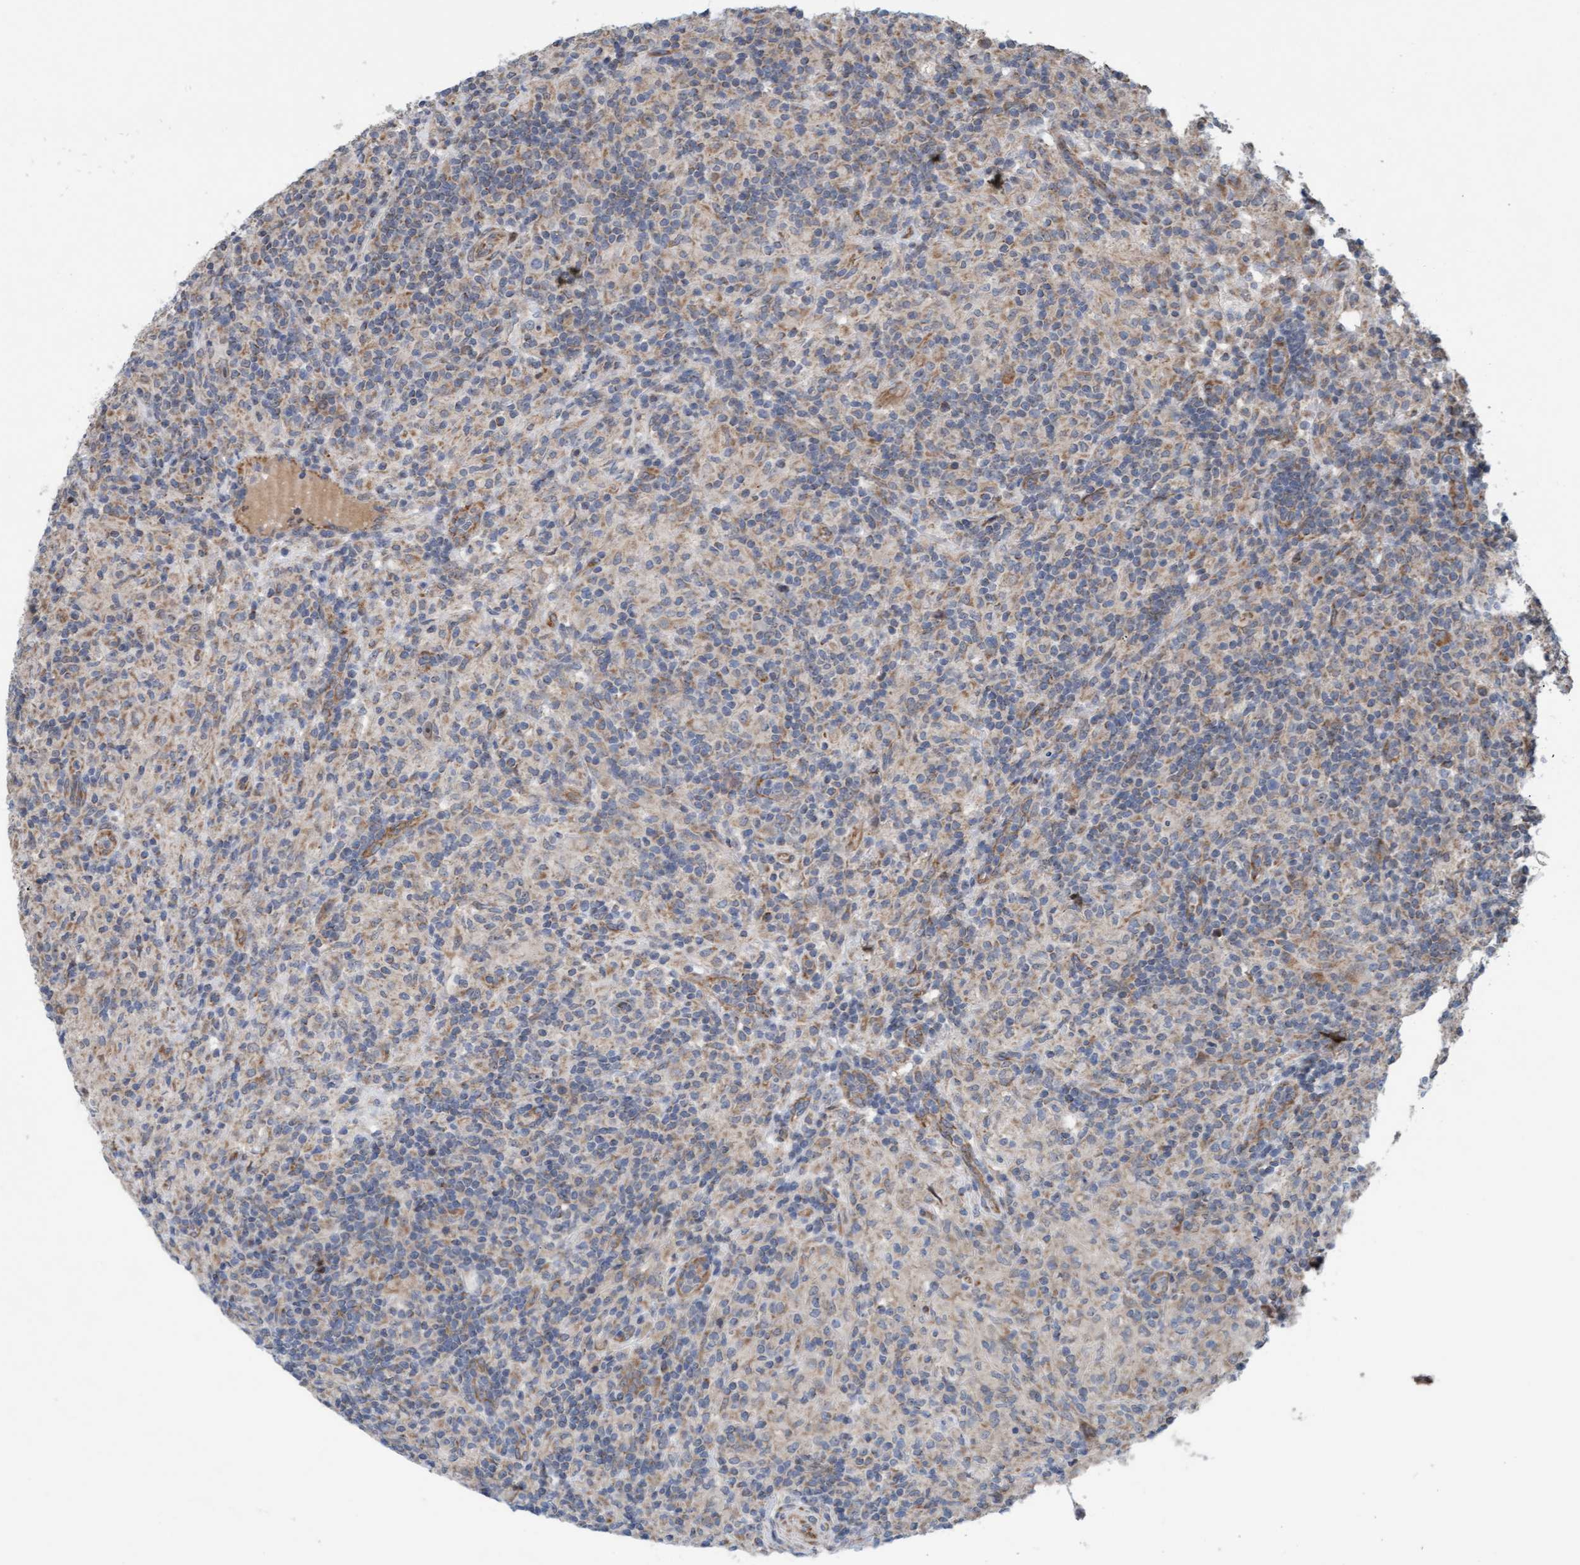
{"staining": {"intensity": "weak", "quantity": "25%-75%", "location": "cytoplasmic/membranous"}, "tissue": "lymphoma", "cell_type": "Tumor cells", "image_type": "cancer", "snomed": [{"axis": "morphology", "description": "Hodgkin's disease, NOS"}, {"axis": "topography", "description": "Lymph node"}], "caption": "The histopathology image exhibits a brown stain indicating the presence of a protein in the cytoplasmic/membranous of tumor cells in Hodgkin's disease.", "gene": "ZNF566", "patient": {"sex": "male", "age": 70}}